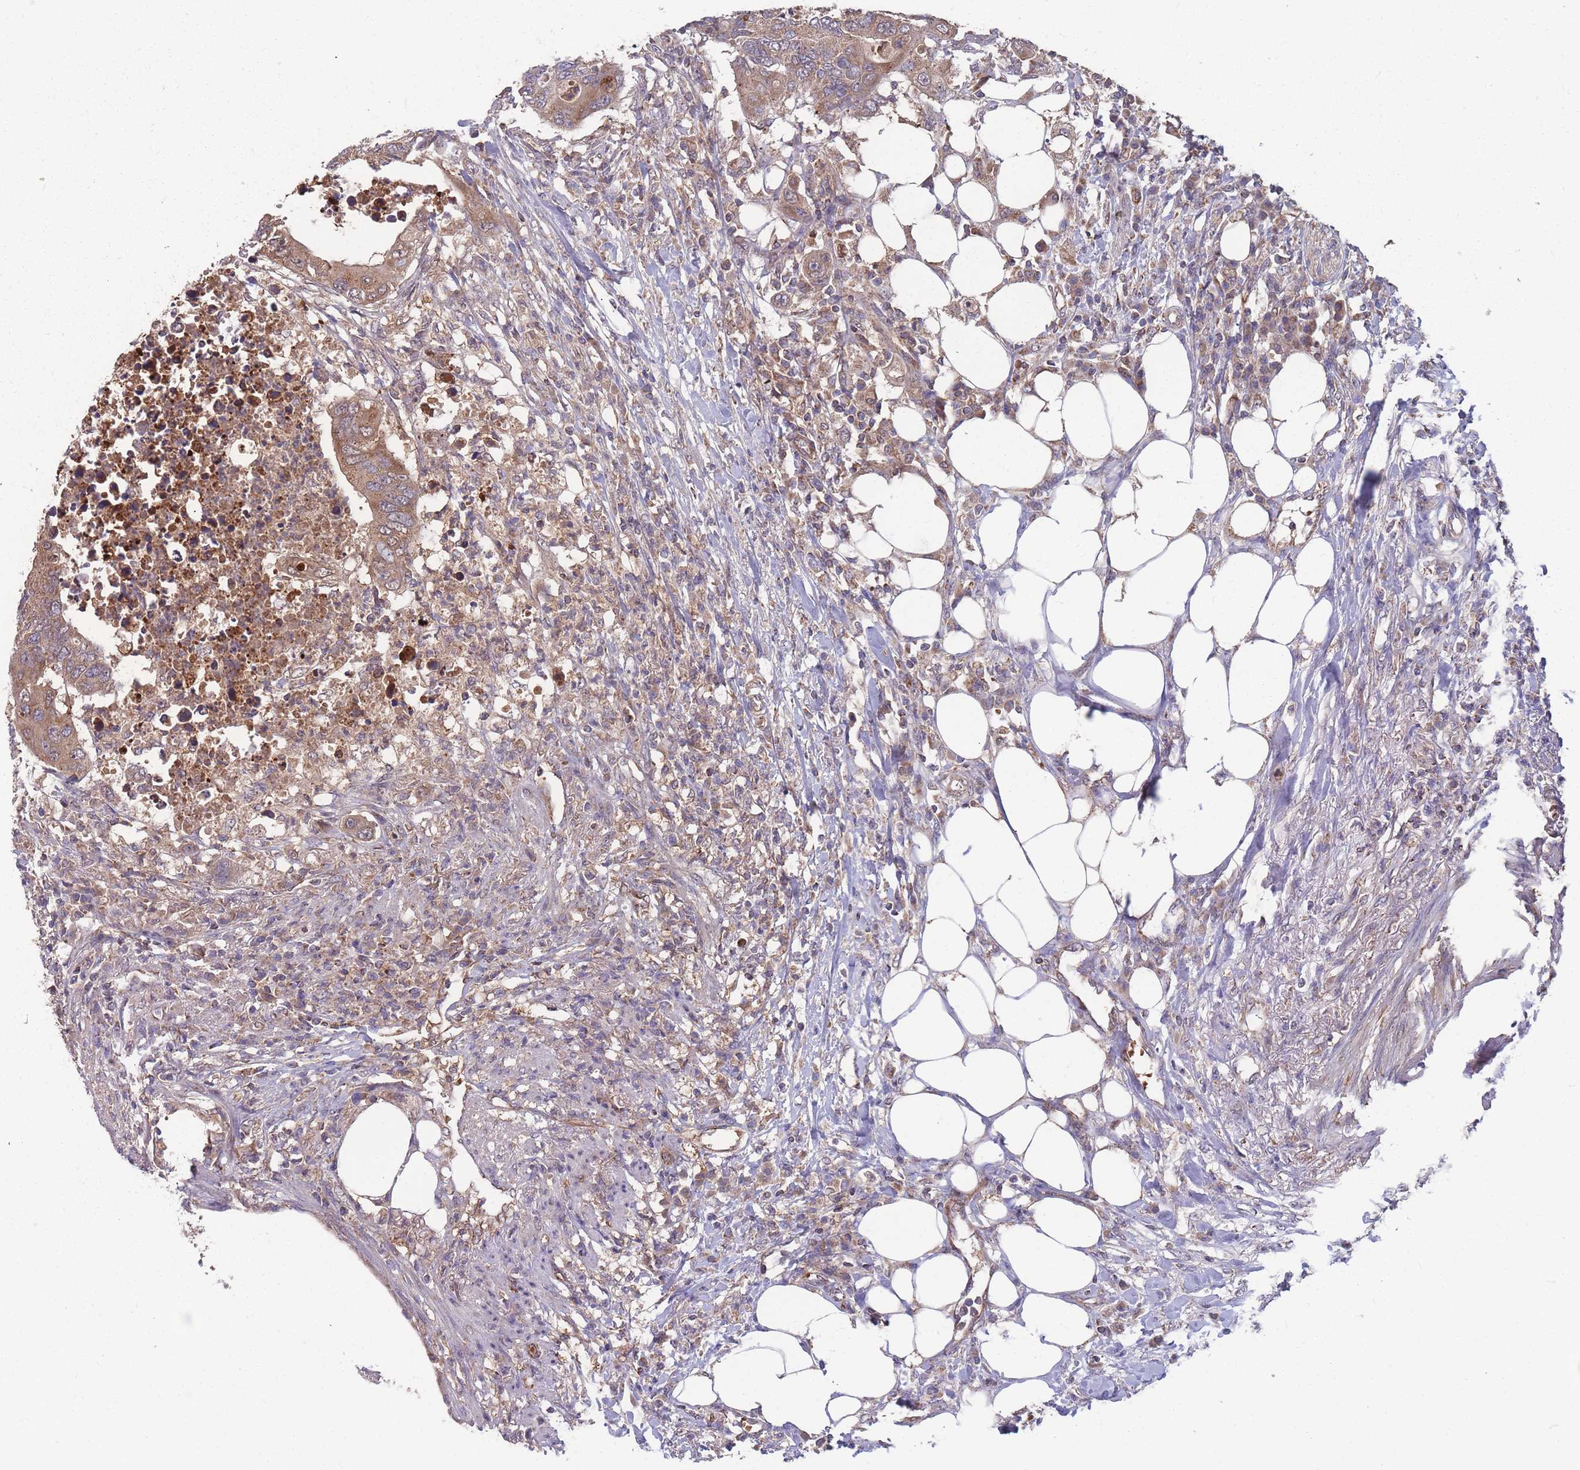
{"staining": {"intensity": "moderate", "quantity": ">75%", "location": "cytoplasmic/membranous"}, "tissue": "colorectal cancer", "cell_type": "Tumor cells", "image_type": "cancer", "snomed": [{"axis": "morphology", "description": "Adenocarcinoma, NOS"}, {"axis": "topography", "description": "Colon"}], "caption": "Immunohistochemistry (IHC) staining of colorectal cancer (adenocarcinoma), which shows medium levels of moderate cytoplasmic/membranous positivity in about >75% of tumor cells indicating moderate cytoplasmic/membranous protein positivity. The staining was performed using DAB (brown) for protein detection and nuclei were counterstained in hematoxylin (blue).", "gene": "SLC35B4", "patient": {"sex": "male", "age": 71}}